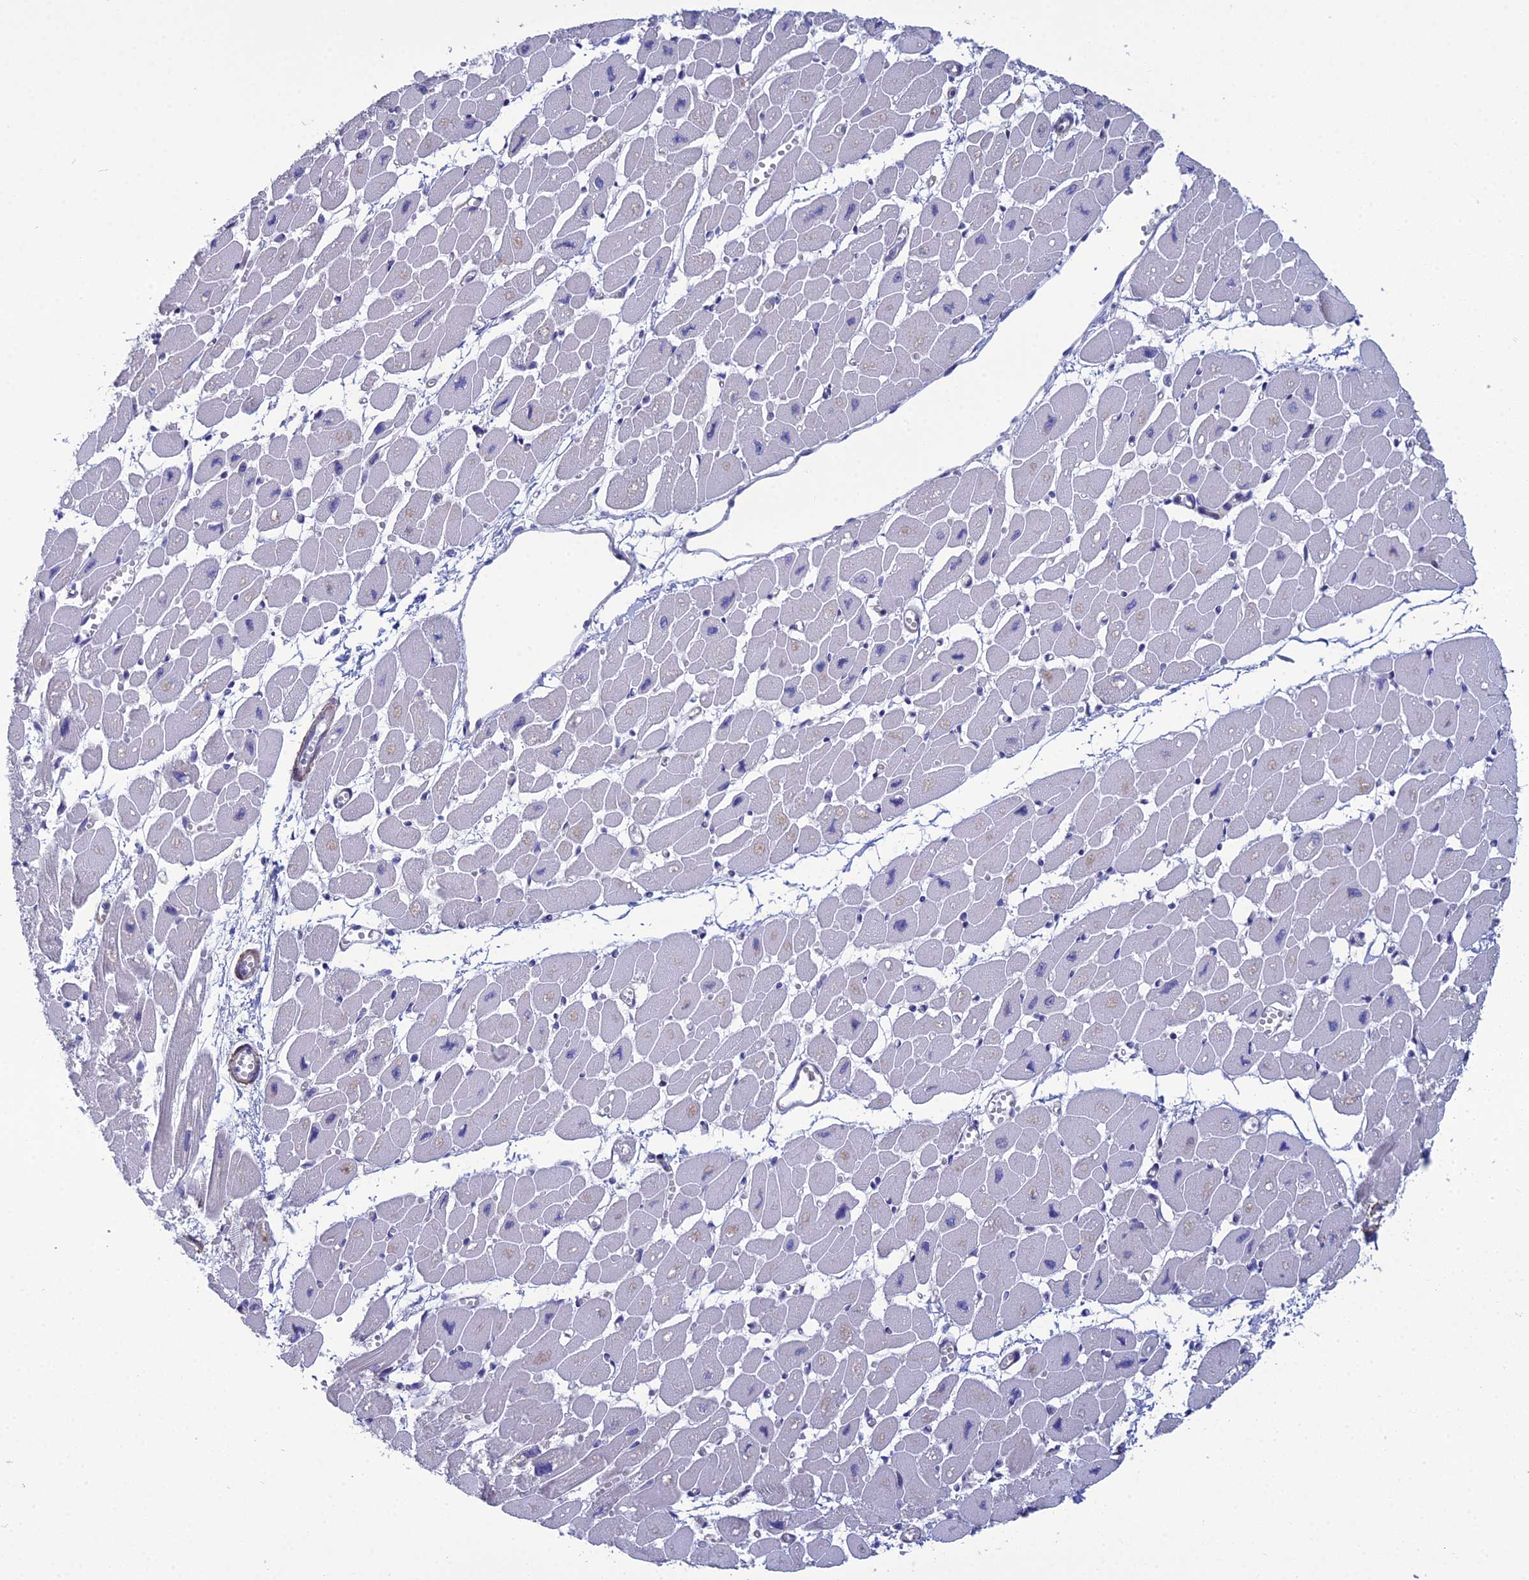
{"staining": {"intensity": "negative", "quantity": "none", "location": "none"}, "tissue": "heart muscle", "cell_type": "Cardiomyocytes", "image_type": "normal", "snomed": [{"axis": "morphology", "description": "Normal tissue, NOS"}, {"axis": "topography", "description": "Heart"}], "caption": "Immunohistochemistry (IHC) of unremarkable heart muscle displays no staining in cardiomyocytes.", "gene": "LZTS2", "patient": {"sex": "female", "age": 54}}